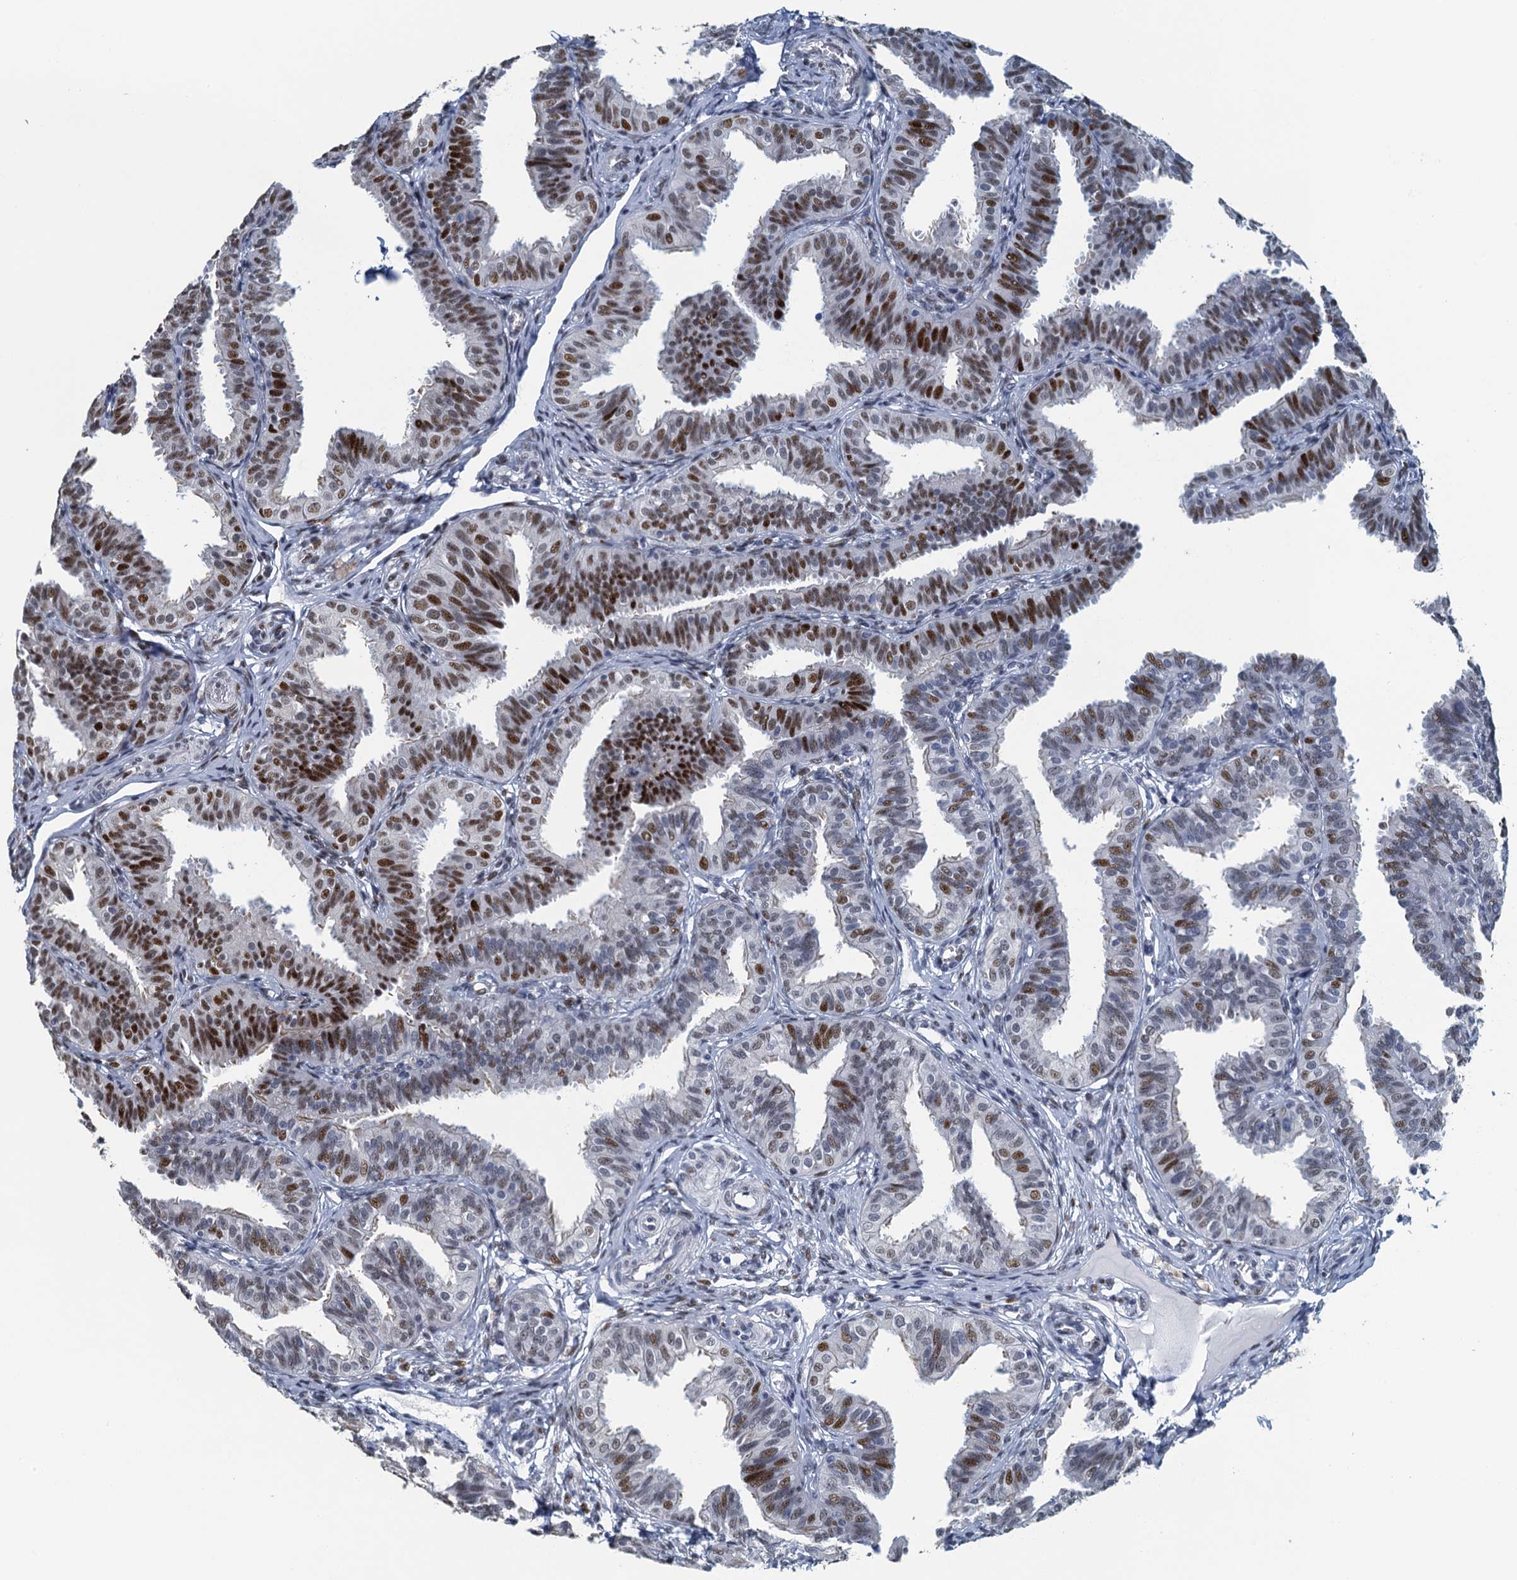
{"staining": {"intensity": "strong", "quantity": "25%-75%", "location": "nuclear"}, "tissue": "fallopian tube", "cell_type": "Glandular cells", "image_type": "normal", "snomed": [{"axis": "morphology", "description": "Normal tissue, NOS"}, {"axis": "topography", "description": "Fallopian tube"}], "caption": "The histopathology image displays a brown stain indicating the presence of a protein in the nuclear of glandular cells in fallopian tube. The staining is performed using DAB (3,3'-diaminobenzidine) brown chromogen to label protein expression. The nuclei are counter-stained blue using hematoxylin.", "gene": "TTLL9", "patient": {"sex": "female", "age": 35}}